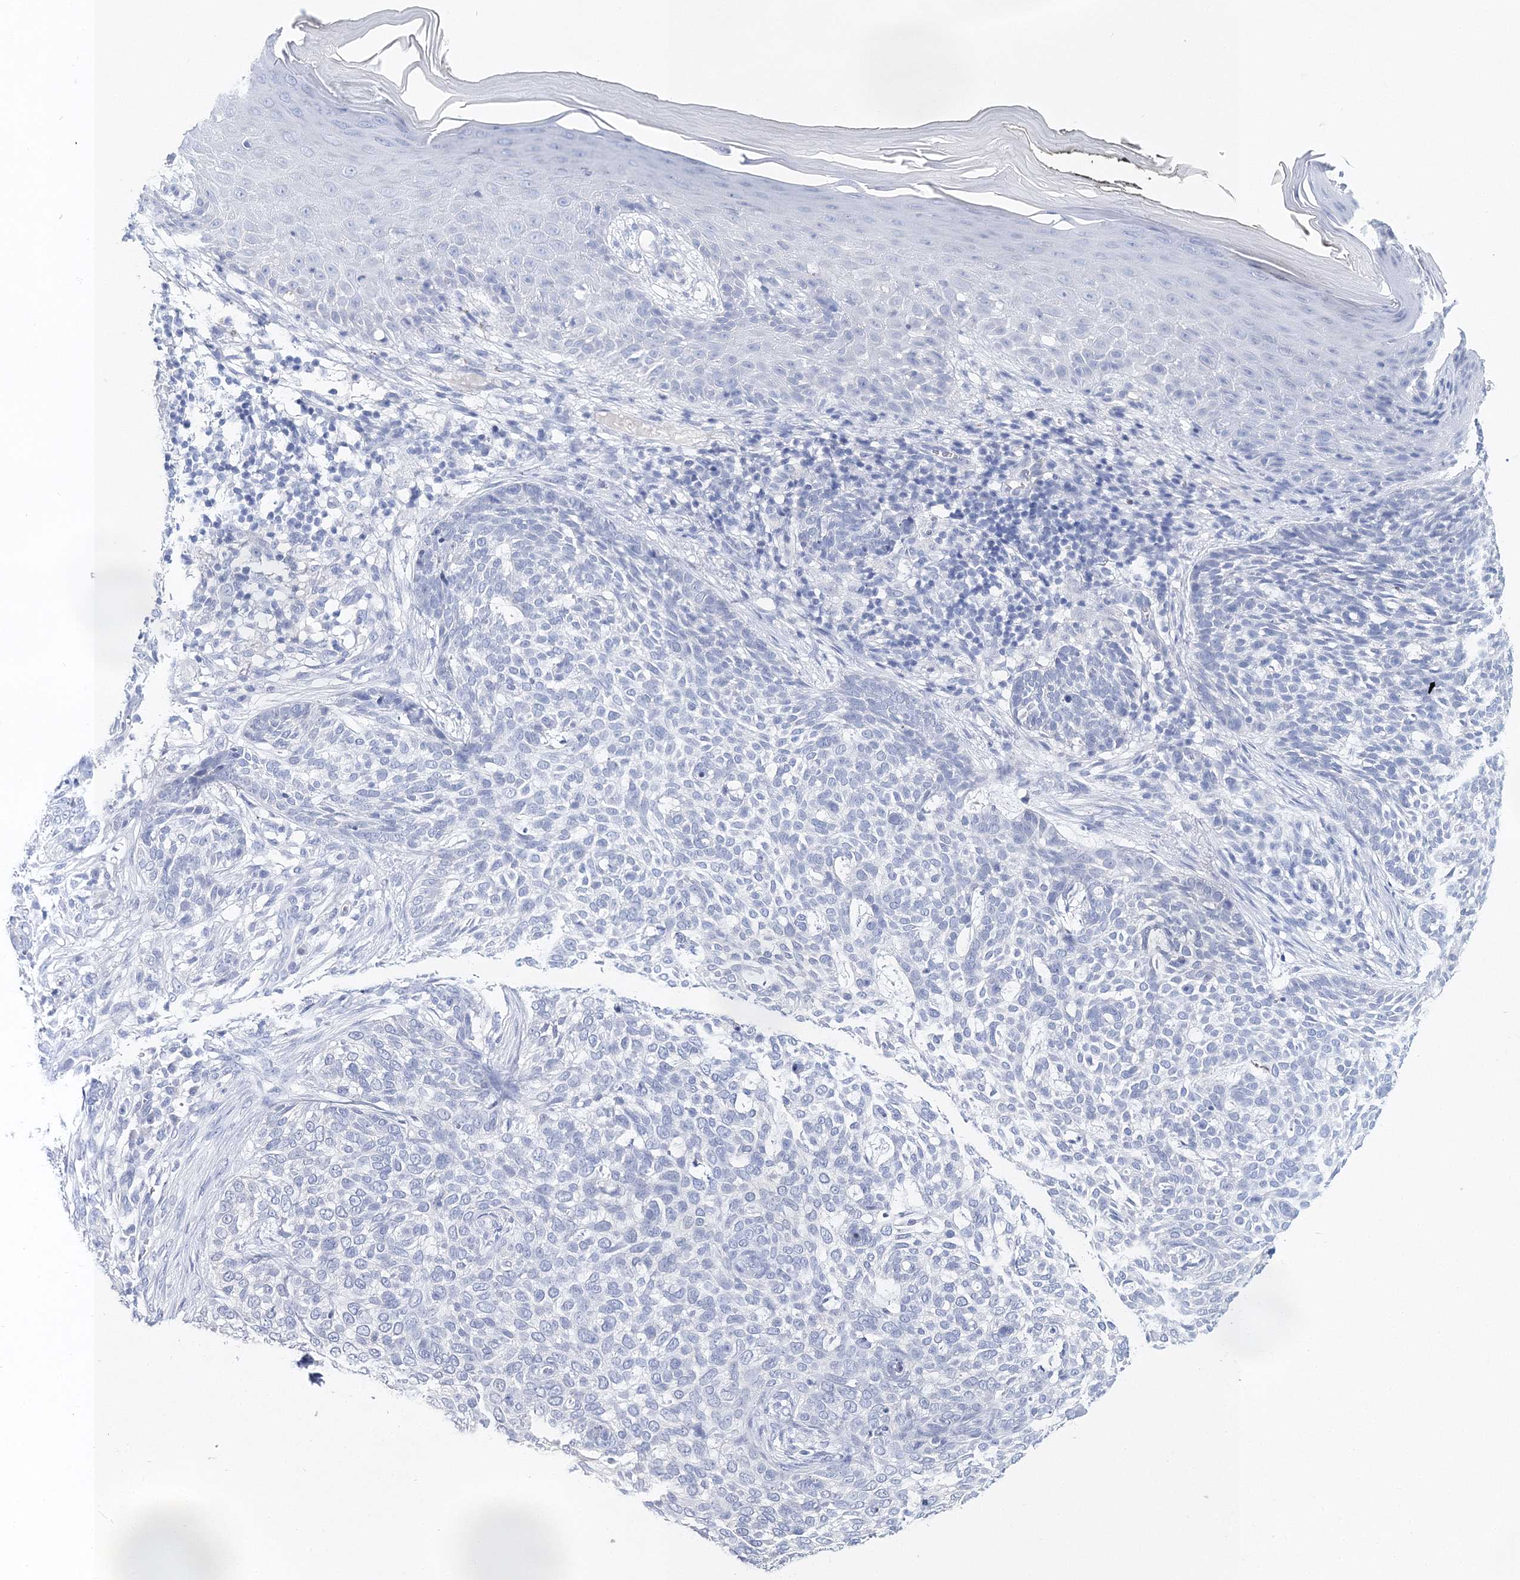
{"staining": {"intensity": "negative", "quantity": "none", "location": "none"}, "tissue": "skin cancer", "cell_type": "Tumor cells", "image_type": "cancer", "snomed": [{"axis": "morphology", "description": "Basal cell carcinoma"}, {"axis": "topography", "description": "Skin"}], "caption": "Immunohistochemistry photomicrograph of human skin basal cell carcinoma stained for a protein (brown), which reveals no expression in tumor cells.", "gene": "MYOZ2", "patient": {"sex": "female", "age": 64}}